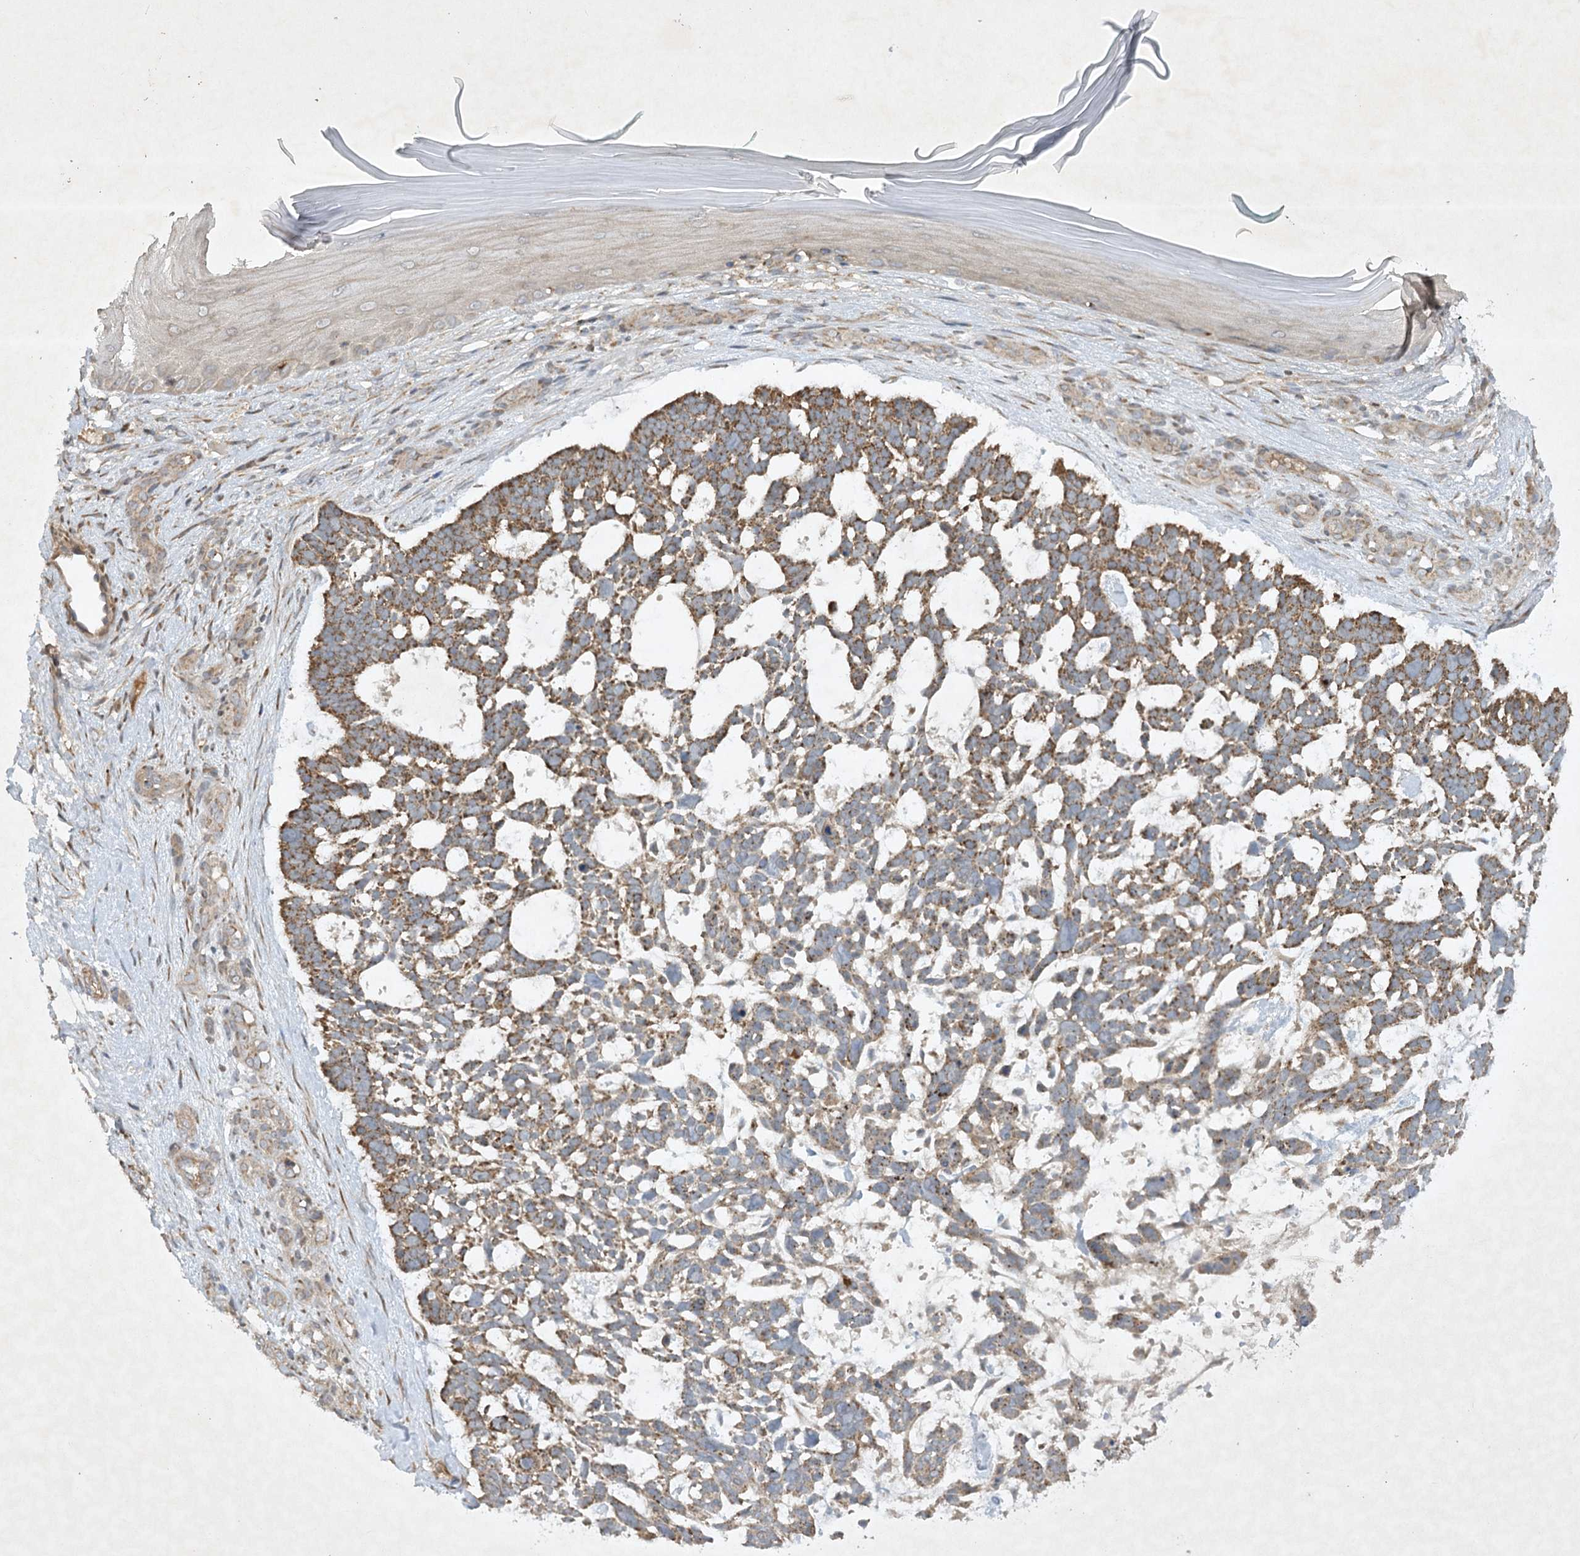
{"staining": {"intensity": "moderate", "quantity": ">75%", "location": "cytoplasmic/membranous"}, "tissue": "skin cancer", "cell_type": "Tumor cells", "image_type": "cancer", "snomed": [{"axis": "morphology", "description": "Basal cell carcinoma"}, {"axis": "topography", "description": "Skin"}], "caption": "Protein positivity by IHC demonstrates moderate cytoplasmic/membranous staining in about >75% of tumor cells in skin cancer.", "gene": "TRAF3IP1", "patient": {"sex": "male", "age": 88}}